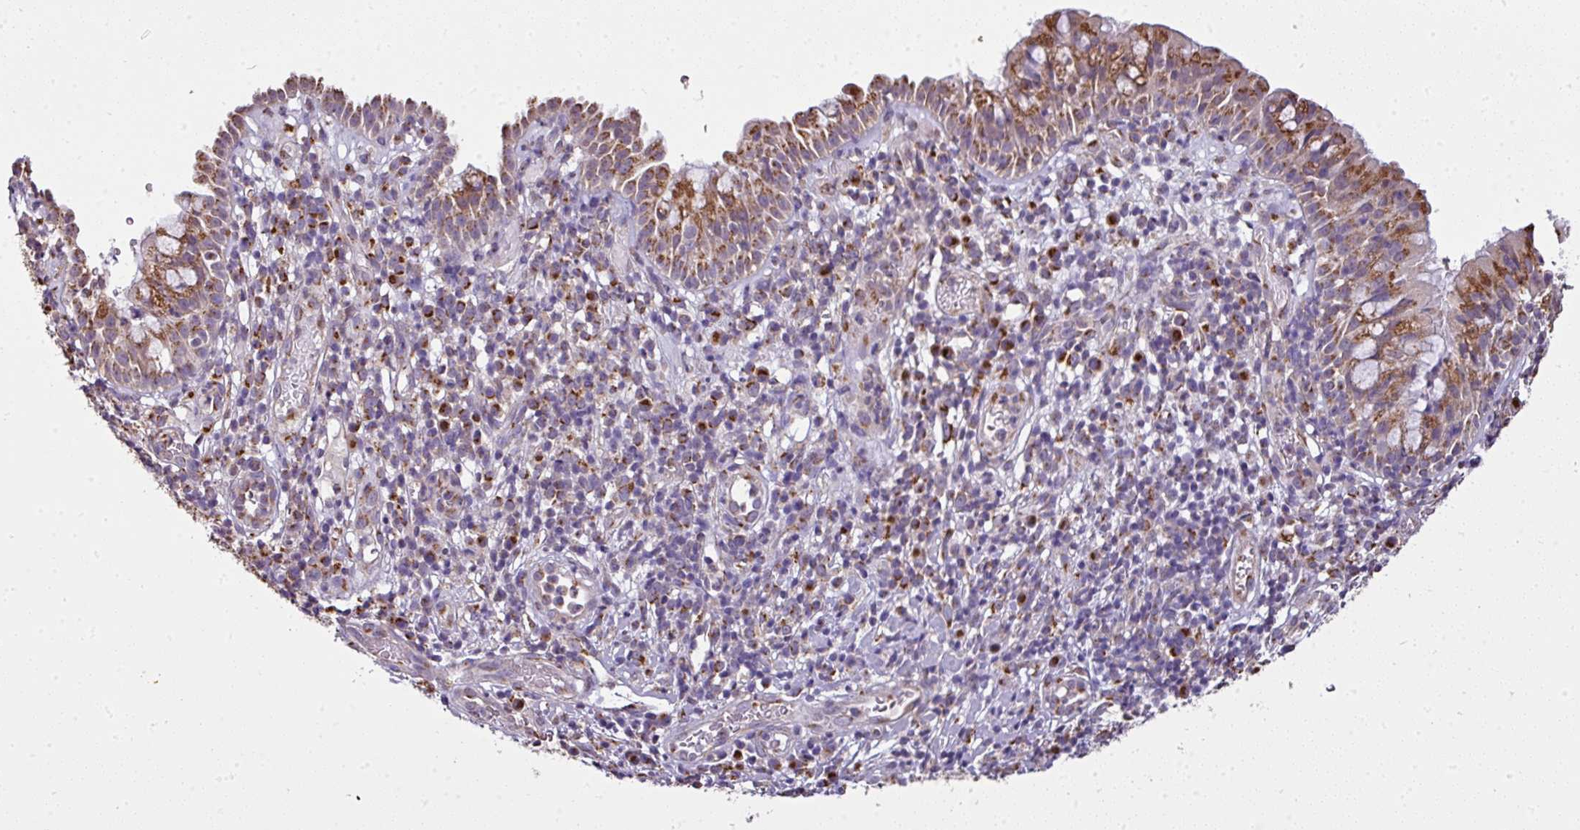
{"staining": {"intensity": "moderate", "quantity": ">75%", "location": "cytoplasmic/membranous"}, "tissue": "nasopharynx", "cell_type": "Respiratory epithelial cells", "image_type": "normal", "snomed": [{"axis": "morphology", "description": "Normal tissue, NOS"}, {"axis": "topography", "description": "Nasopharynx"}], "caption": "Nasopharynx was stained to show a protein in brown. There is medium levels of moderate cytoplasmic/membranous staining in approximately >75% of respiratory epithelial cells. (Stains: DAB (3,3'-diaminobenzidine) in brown, nuclei in blue, Microscopy: brightfield microscopy at high magnification).", "gene": "JPH2", "patient": {"sex": "male", "age": 65}}